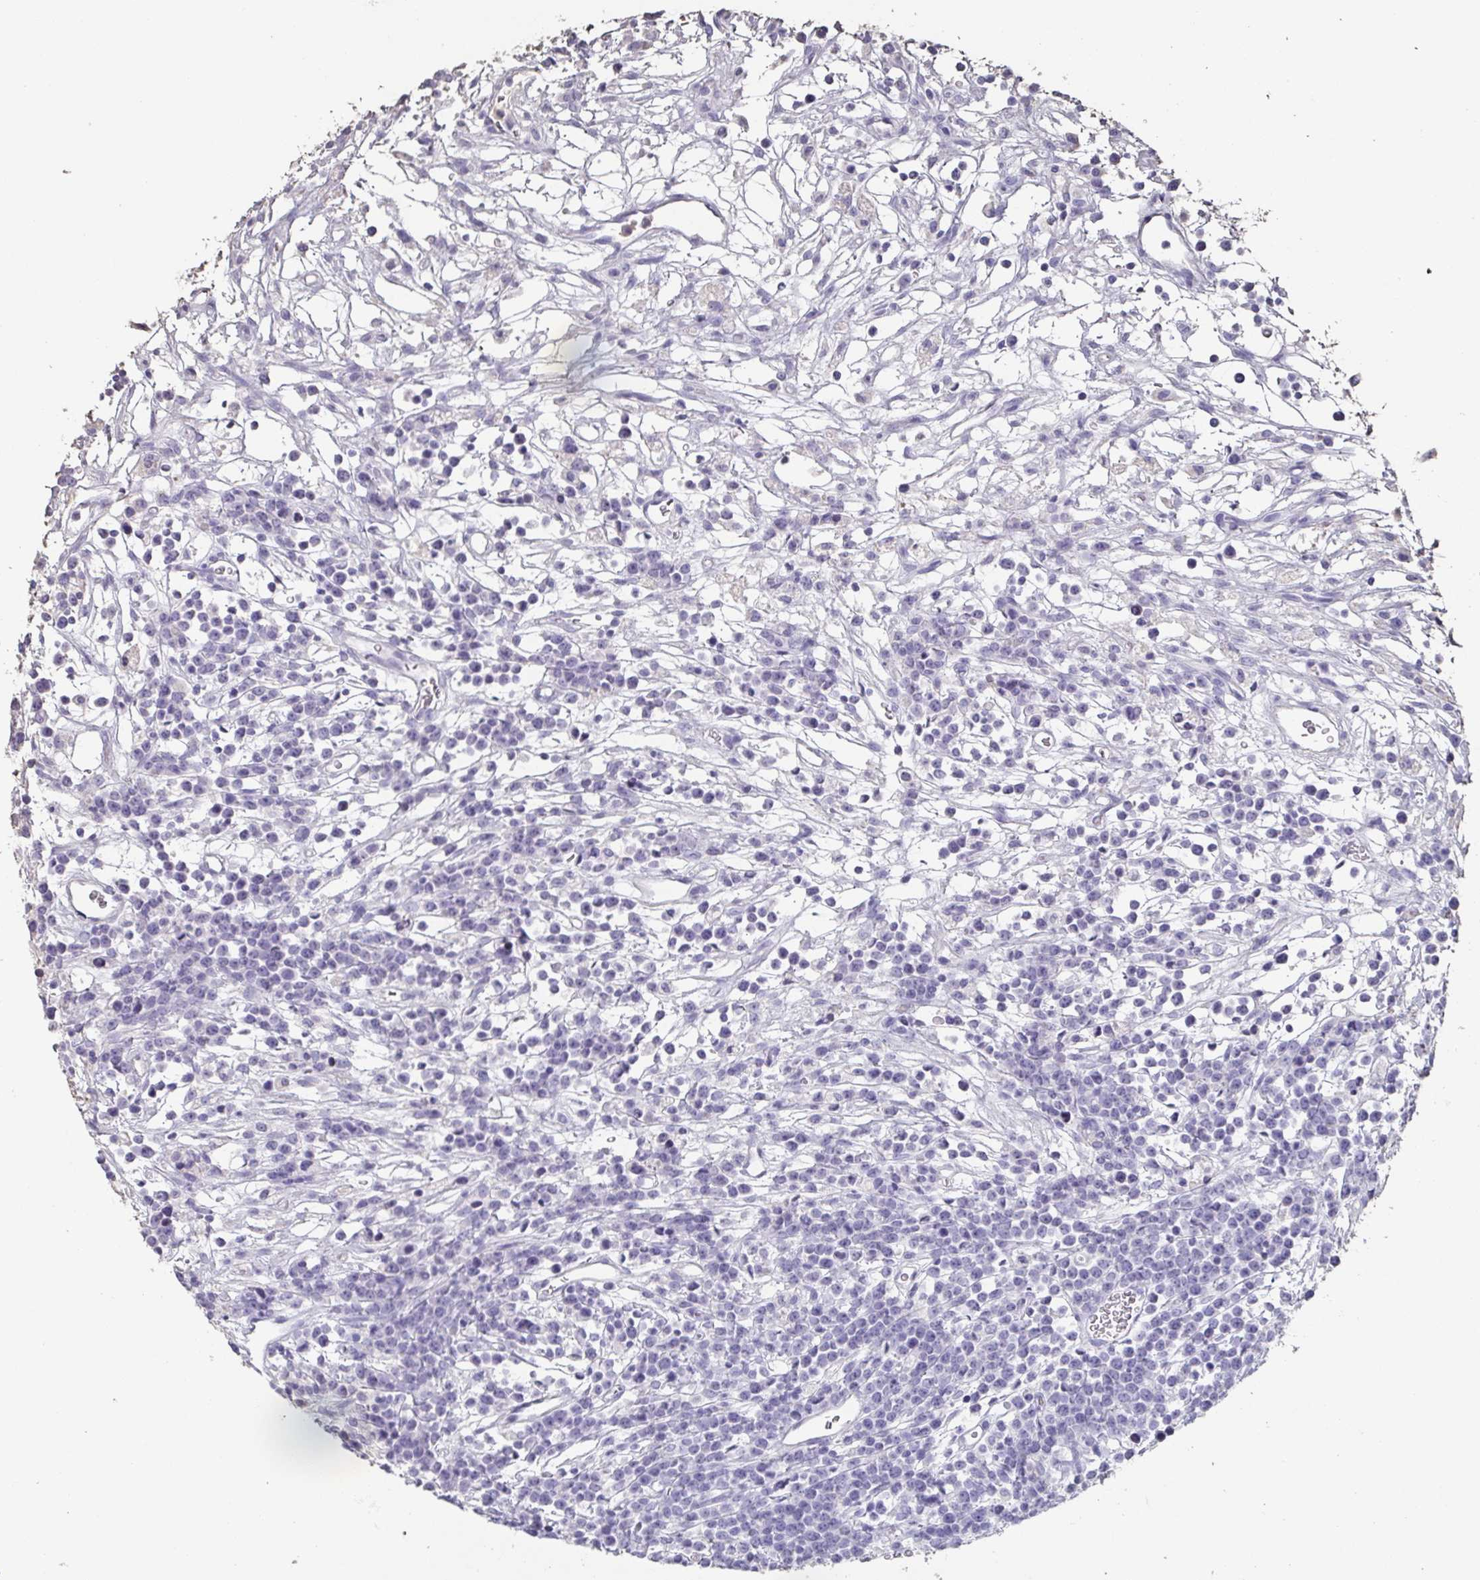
{"staining": {"intensity": "negative", "quantity": "none", "location": "none"}, "tissue": "lymphoma", "cell_type": "Tumor cells", "image_type": "cancer", "snomed": [{"axis": "morphology", "description": "Malignant lymphoma, non-Hodgkin's type, High grade"}, {"axis": "topography", "description": "Ovary"}], "caption": "IHC photomicrograph of neoplastic tissue: lymphoma stained with DAB (3,3'-diaminobenzidine) shows no significant protein positivity in tumor cells. Nuclei are stained in blue.", "gene": "BPIFA2", "patient": {"sex": "female", "age": 56}}